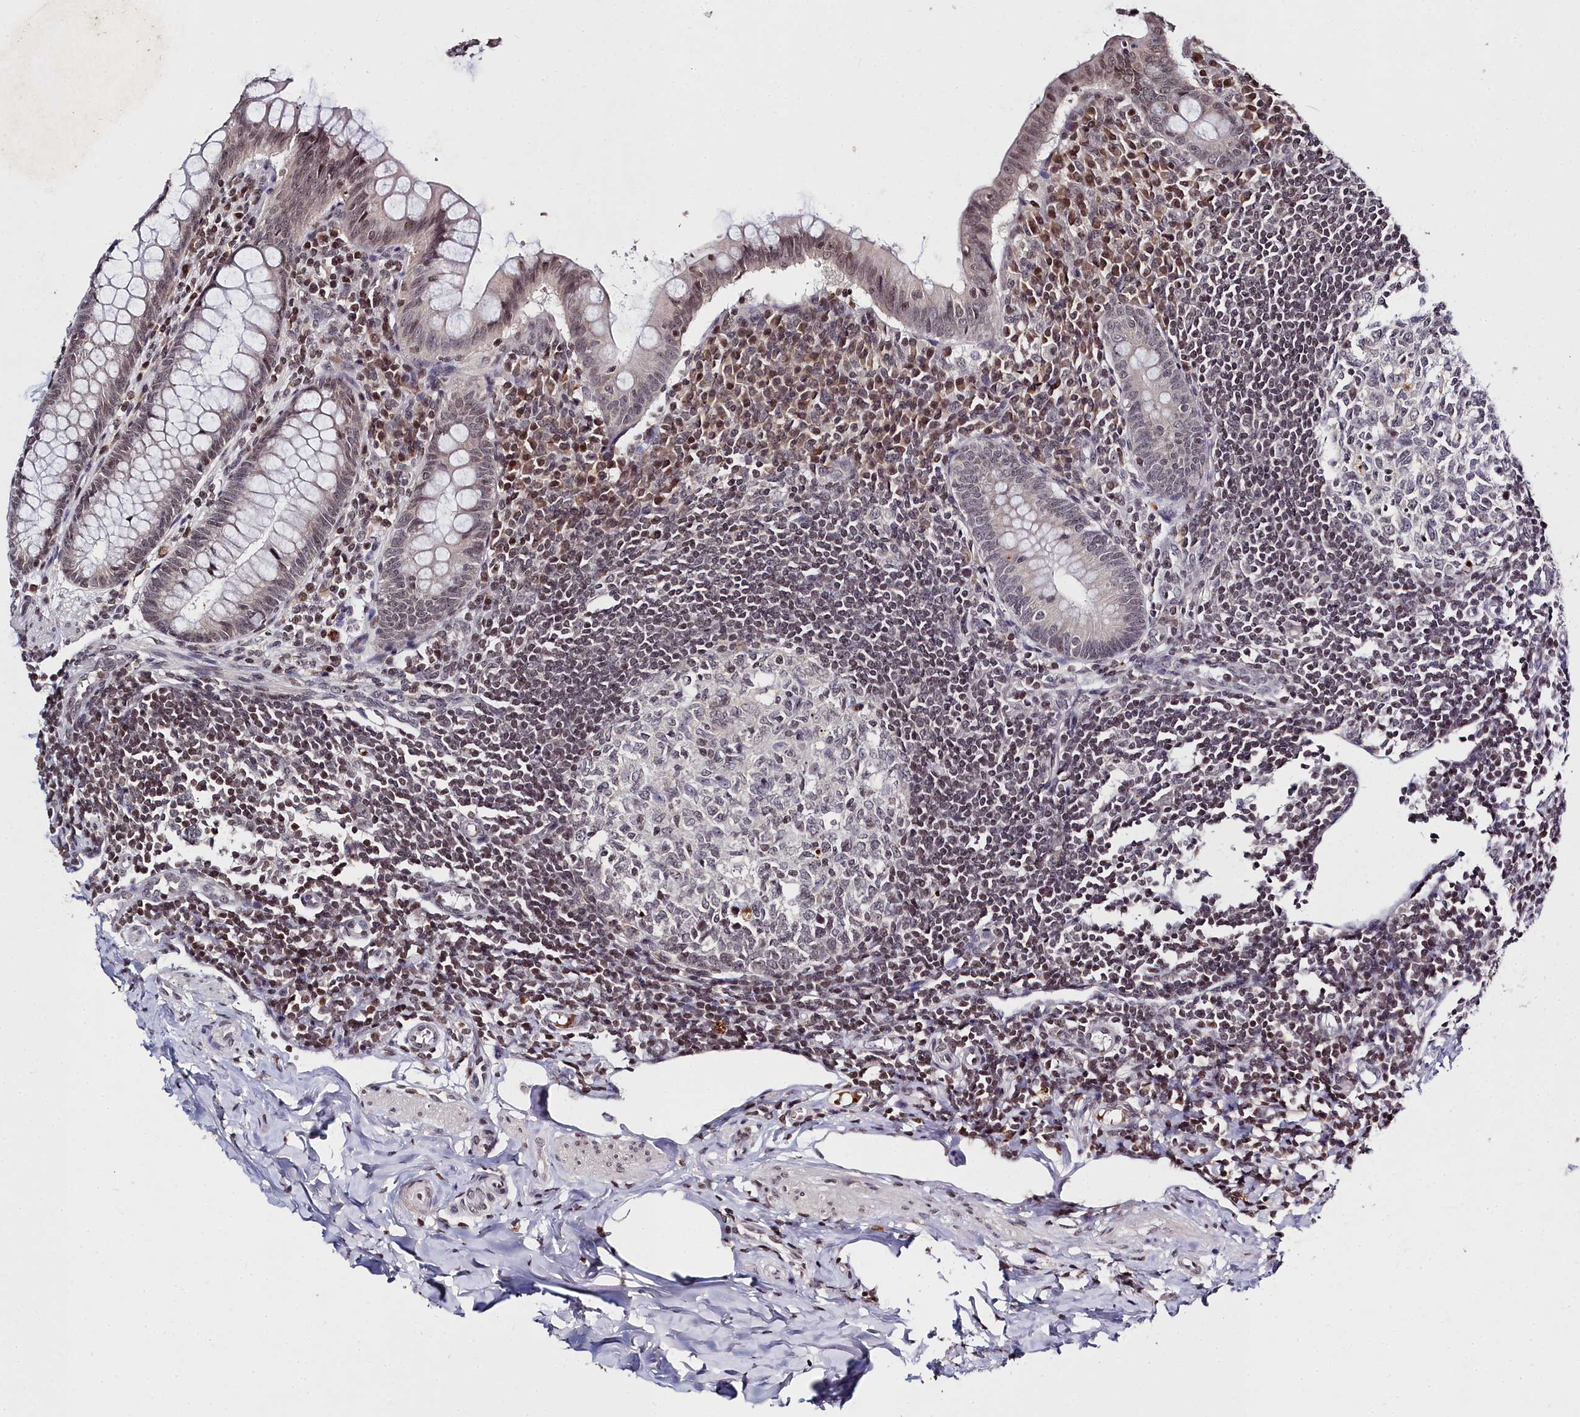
{"staining": {"intensity": "weak", "quantity": "<25%", "location": "nuclear"}, "tissue": "appendix", "cell_type": "Glandular cells", "image_type": "normal", "snomed": [{"axis": "morphology", "description": "Normal tissue, NOS"}, {"axis": "topography", "description": "Appendix"}], "caption": "Glandular cells are negative for protein expression in normal human appendix. Brightfield microscopy of immunohistochemistry stained with DAB (brown) and hematoxylin (blue), captured at high magnification.", "gene": "FZD4", "patient": {"sex": "female", "age": 33}}